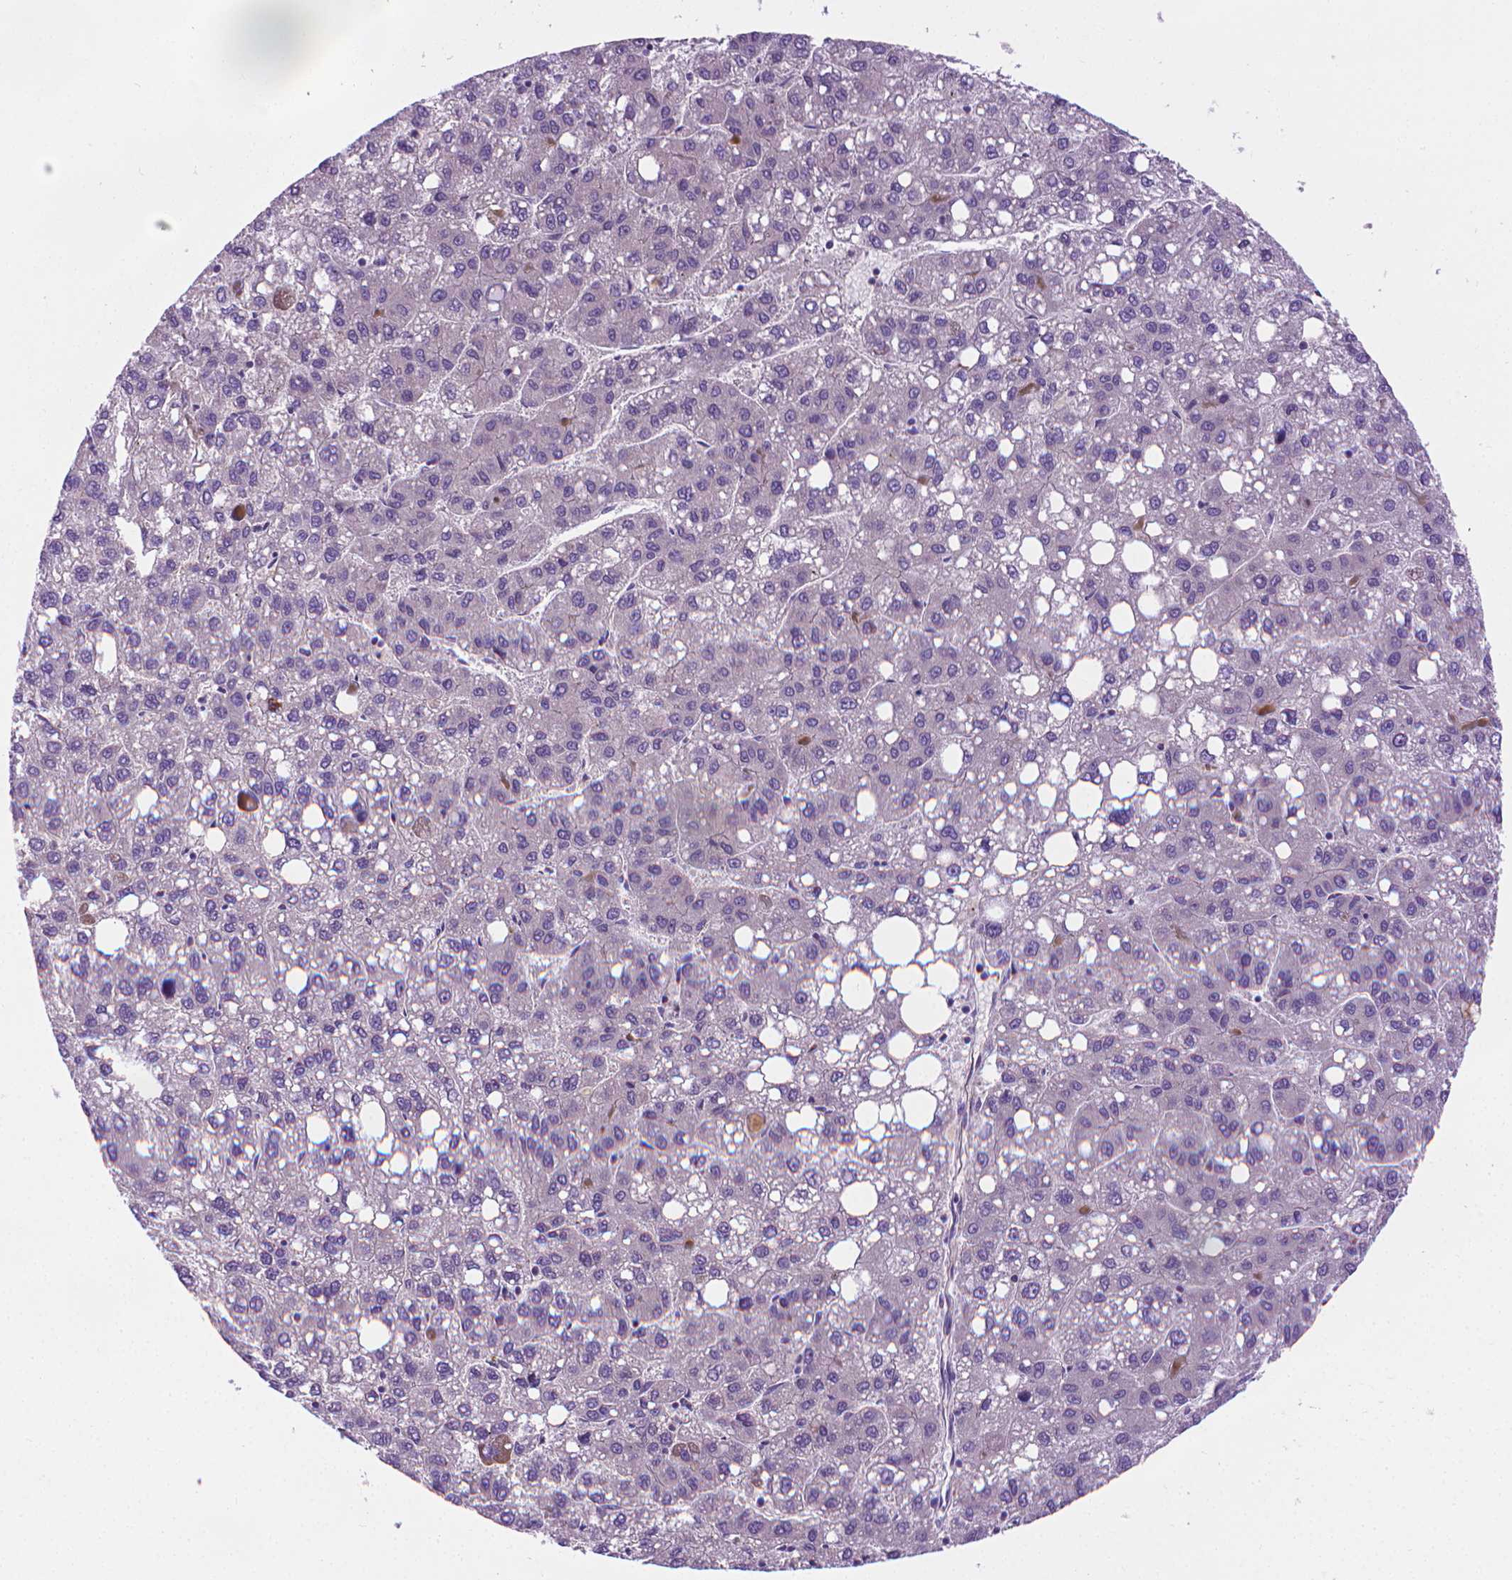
{"staining": {"intensity": "negative", "quantity": "none", "location": "none"}, "tissue": "liver cancer", "cell_type": "Tumor cells", "image_type": "cancer", "snomed": [{"axis": "morphology", "description": "Carcinoma, Hepatocellular, NOS"}, {"axis": "topography", "description": "Liver"}], "caption": "The histopathology image demonstrates no staining of tumor cells in liver cancer.", "gene": "SLC51B", "patient": {"sex": "female", "age": 82}}